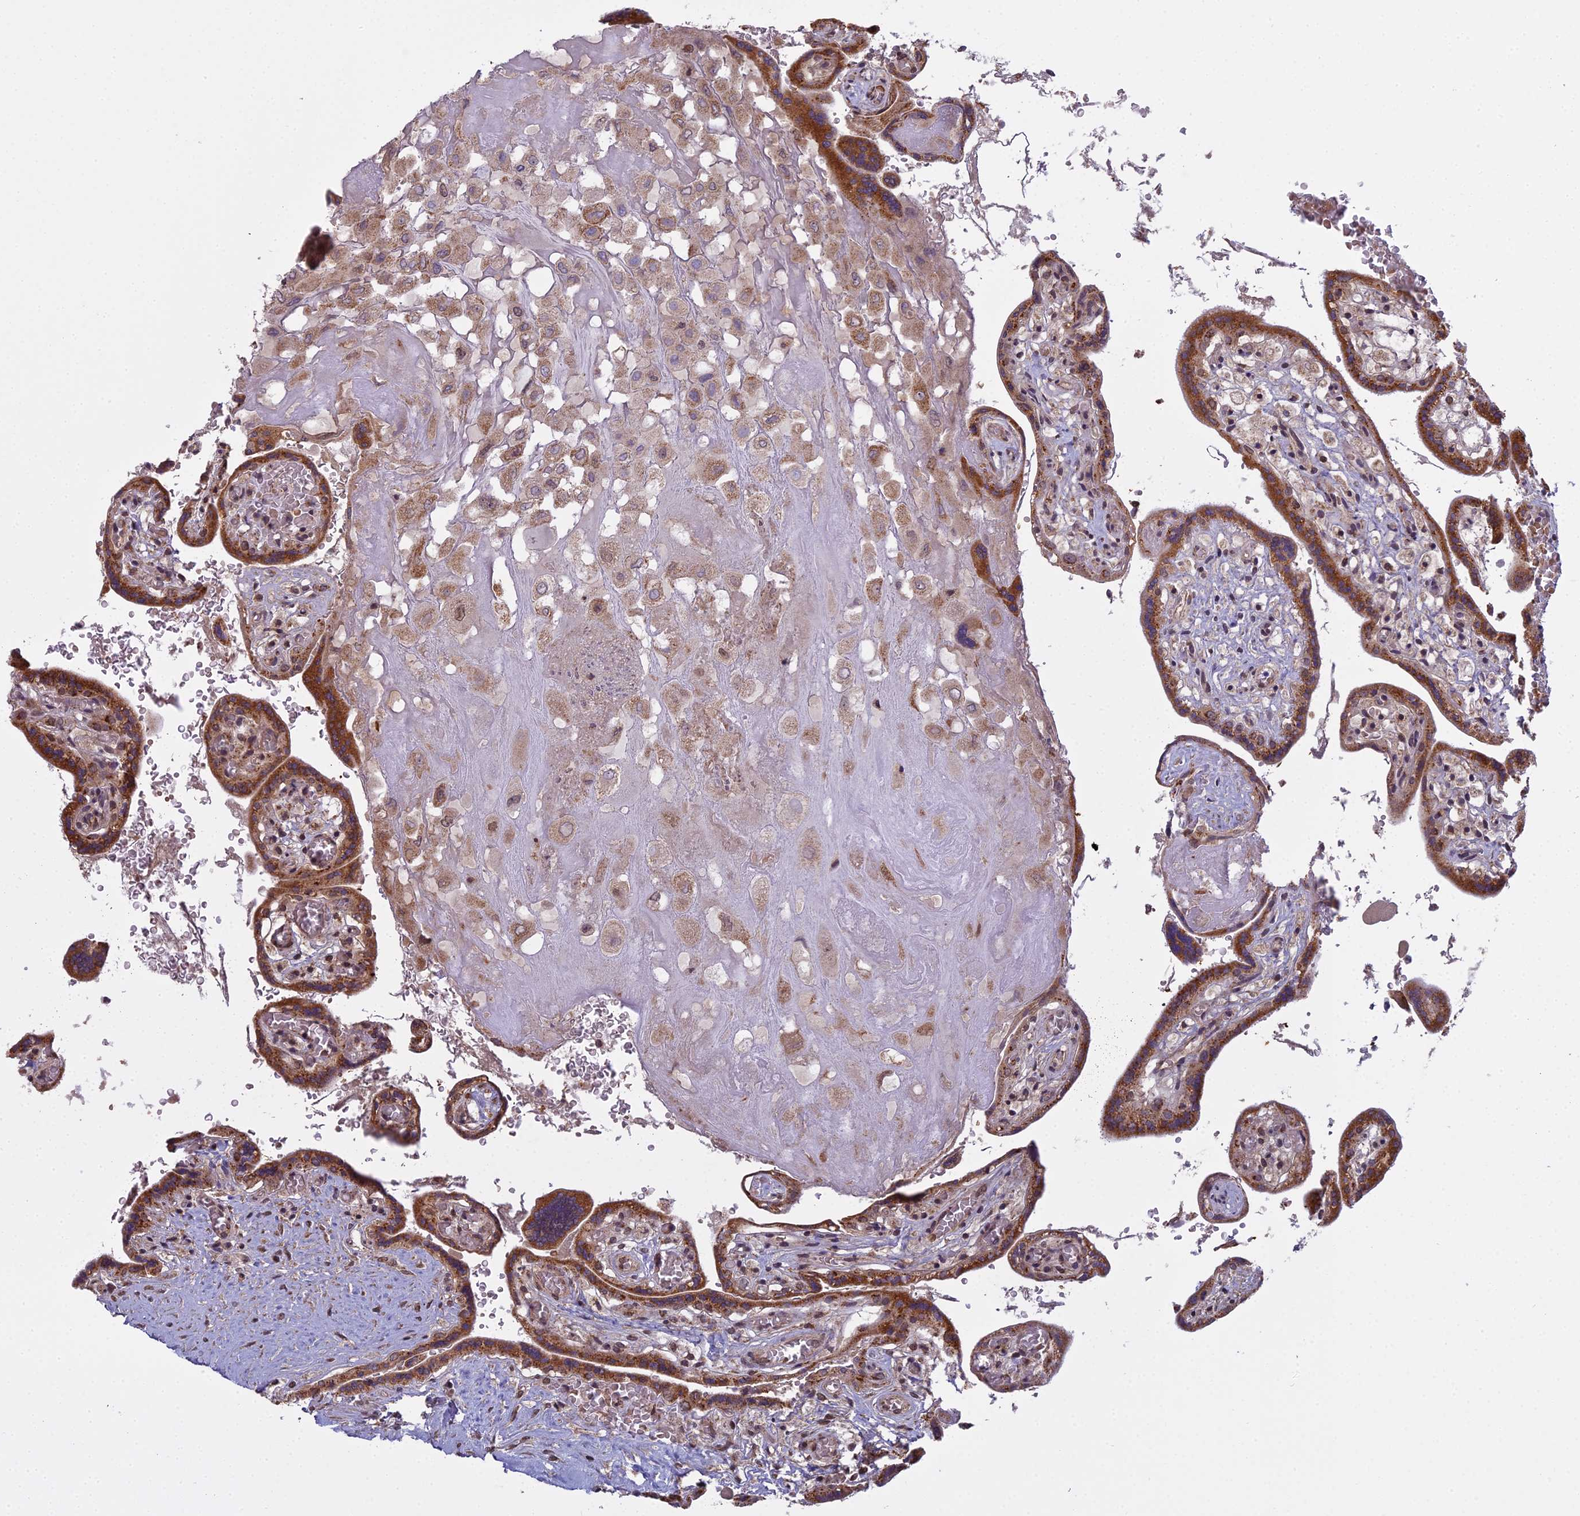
{"staining": {"intensity": "moderate", "quantity": ">75%", "location": "cytoplasmic/membranous"}, "tissue": "placenta", "cell_type": "Decidual cells", "image_type": "normal", "snomed": [{"axis": "morphology", "description": "Normal tissue, NOS"}, {"axis": "topography", "description": "Placenta"}], "caption": "Decidual cells display medium levels of moderate cytoplasmic/membranous positivity in approximately >75% of cells in unremarkable placenta. (IHC, brightfield microscopy, high magnification).", "gene": "MEOX1", "patient": {"sex": "female", "age": 37}}